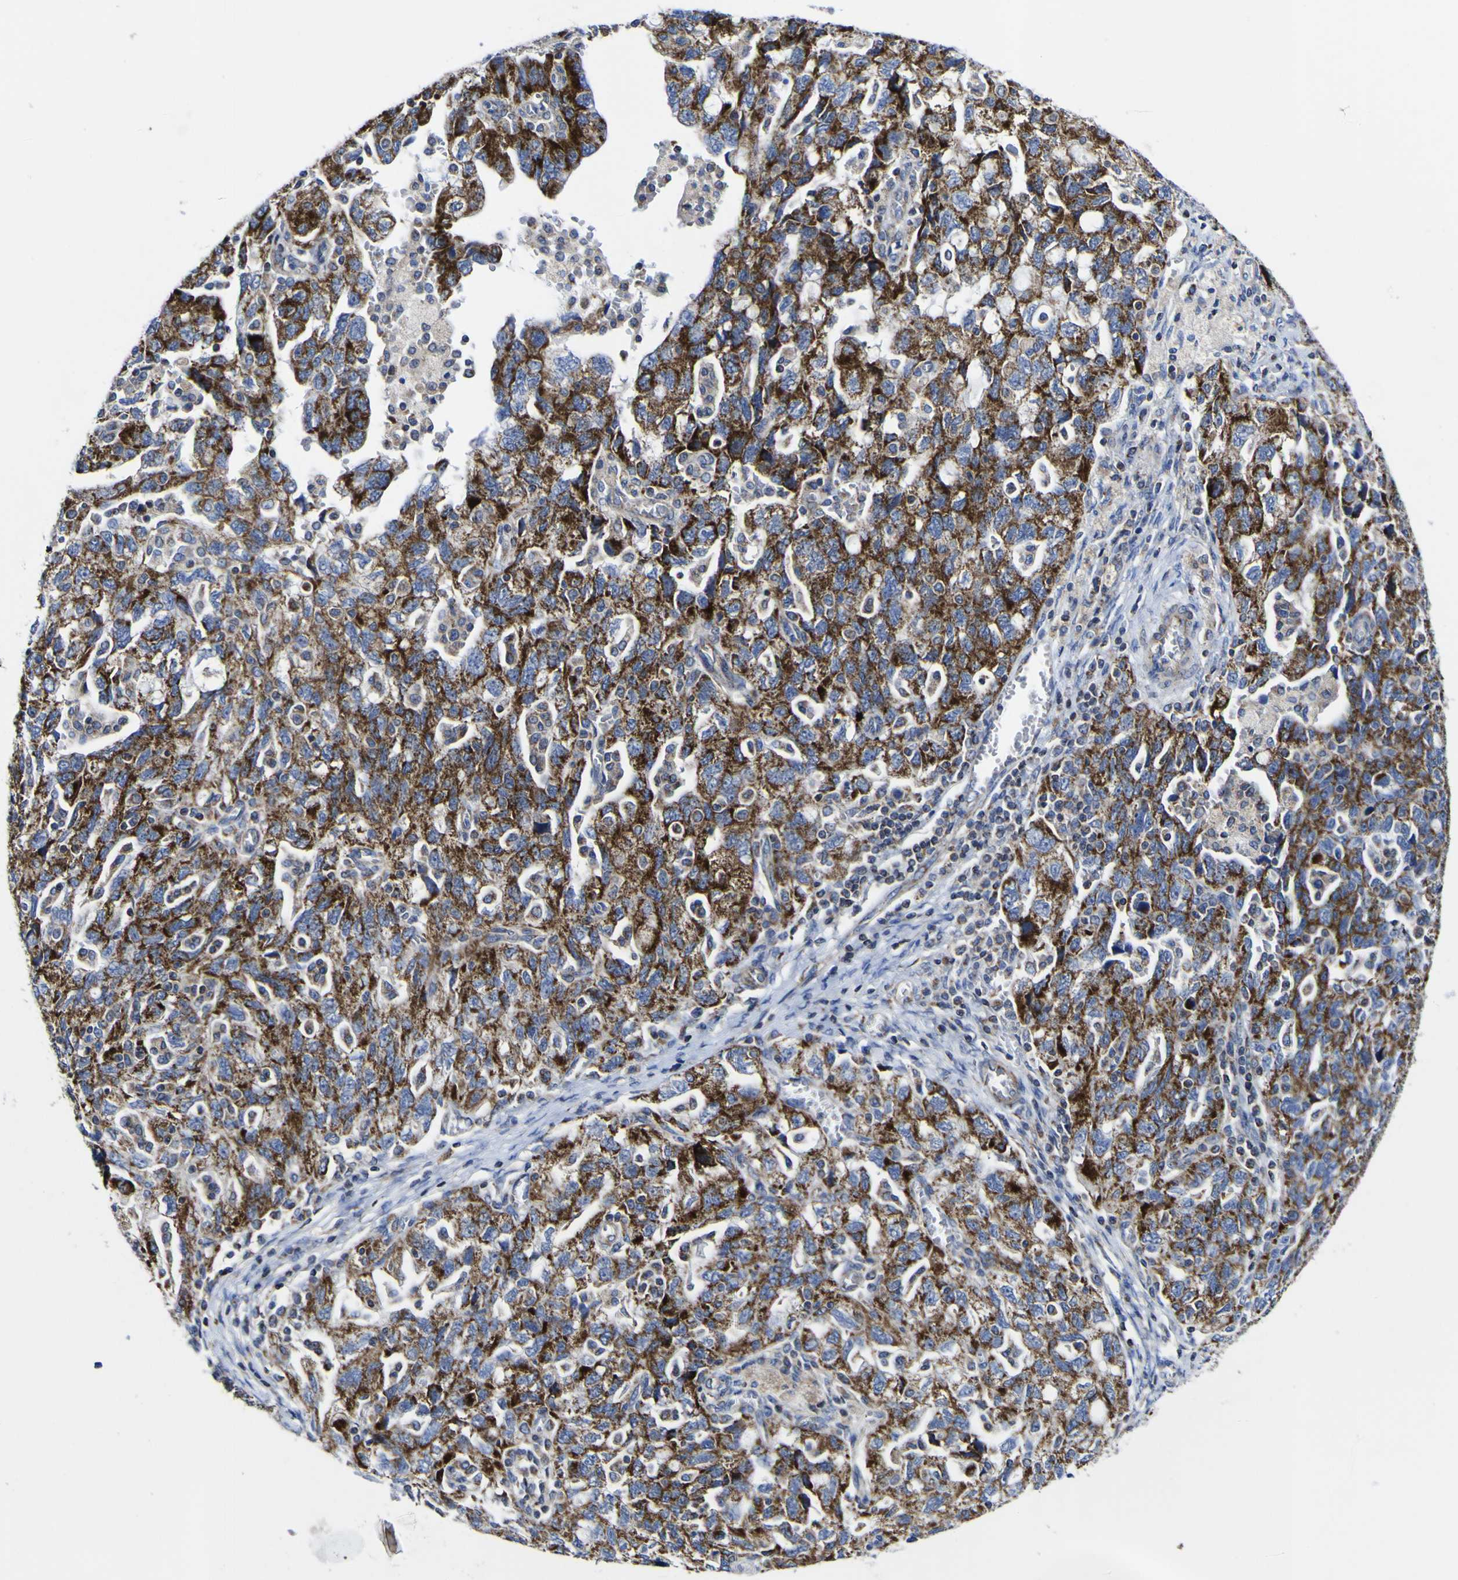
{"staining": {"intensity": "strong", "quantity": ">75%", "location": "cytoplasmic/membranous"}, "tissue": "ovarian cancer", "cell_type": "Tumor cells", "image_type": "cancer", "snomed": [{"axis": "morphology", "description": "Carcinoma, NOS"}, {"axis": "morphology", "description": "Cystadenocarcinoma, serous, NOS"}, {"axis": "topography", "description": "Ovary"}], "caption": "Protein staining reveals strong cytoplasmic/membranous staining in approximately >75% of tumor cells in ovarian carcinoma.", "gene": "CCDC90B", "patient": {"sex": "female", "age": 69}}